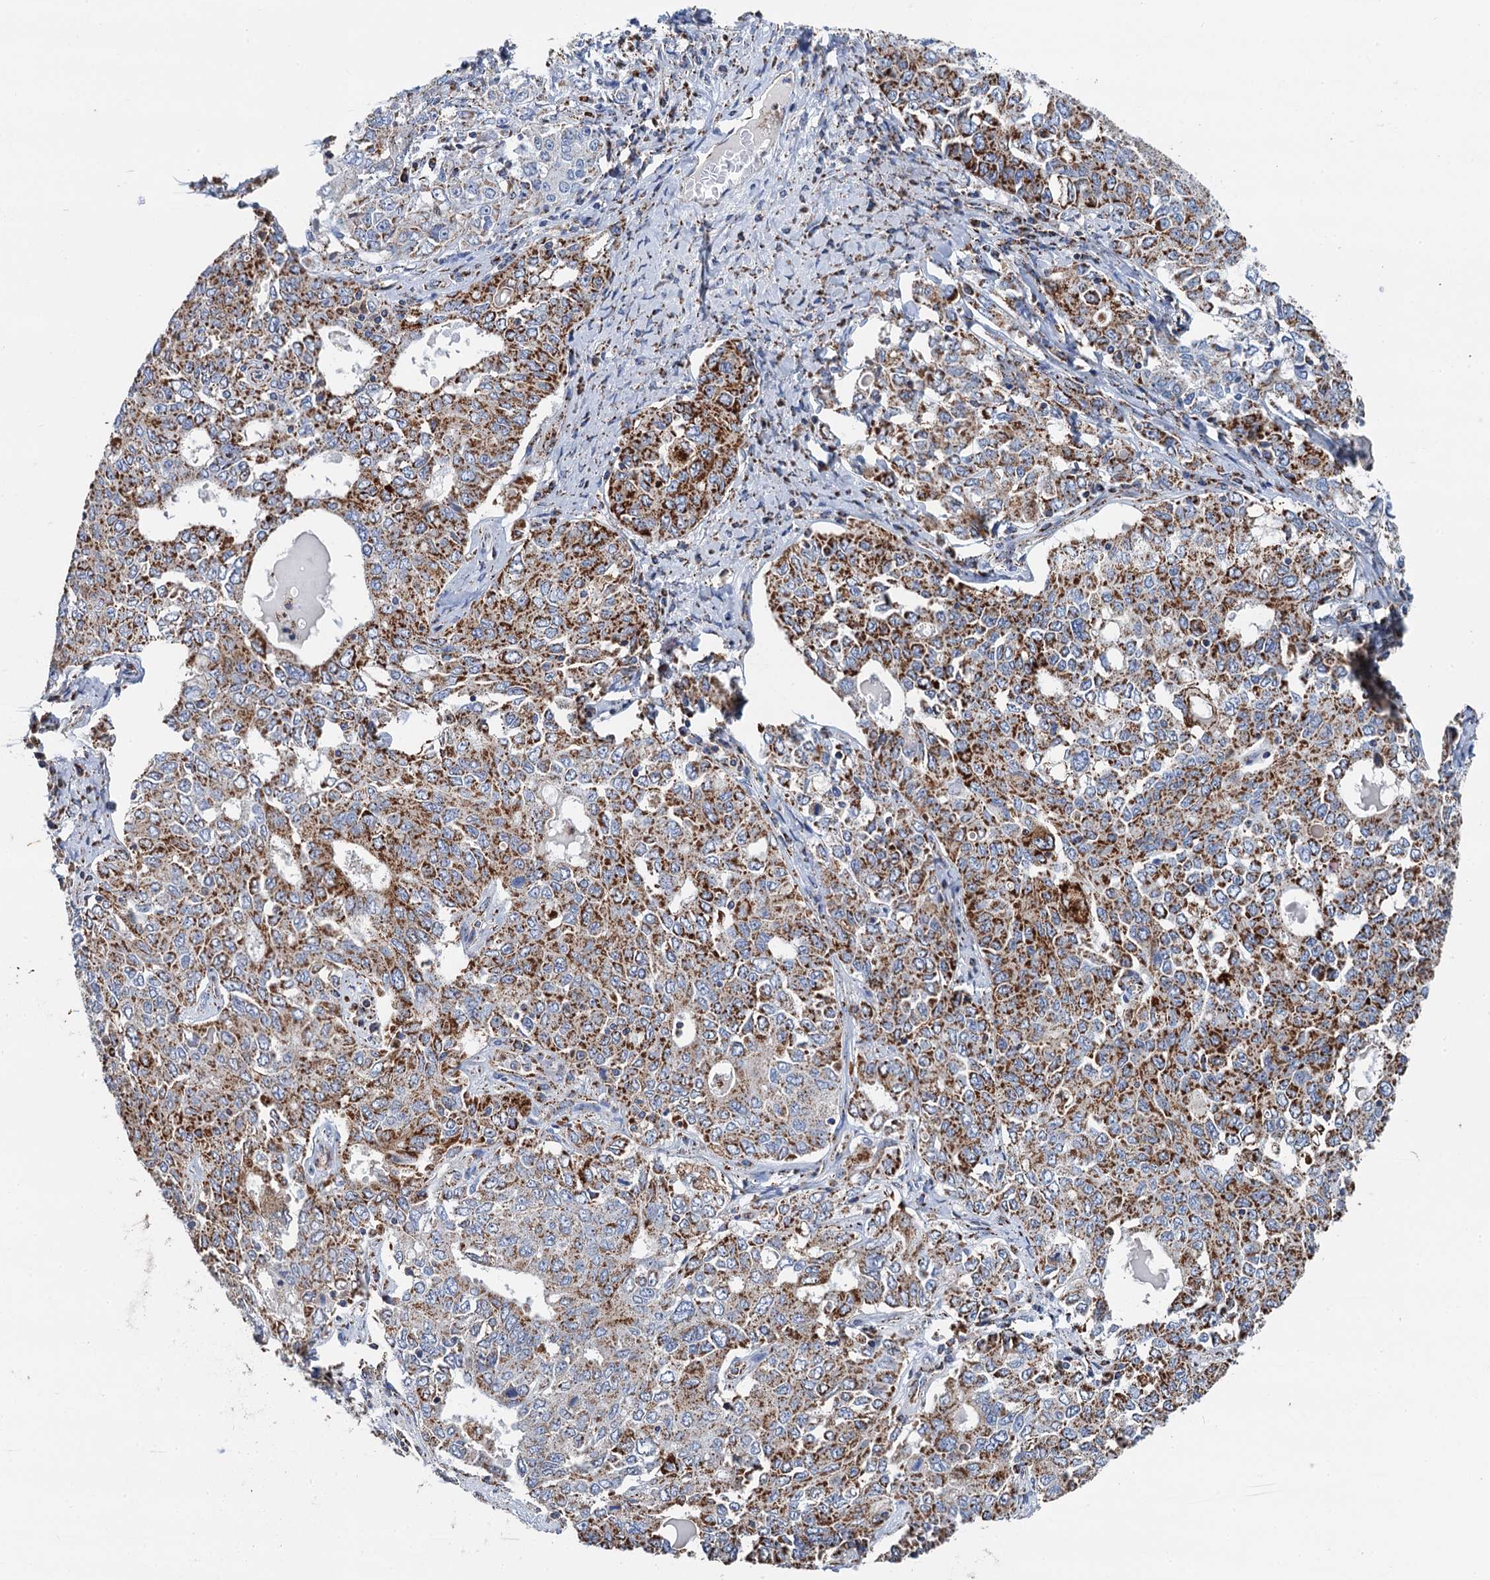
{"staining": {"intensity": "moderate", "quantity": ">75%", "location": "cytoplasmic/membranous"}, "tissue": "ovarian cancer", "cell_type": "Tumor cells", "image_type": "cancer", "snomed": [{"axis": "morphology", "description": "Carcinoma, endometroid"}, {"axis": "topography", "description": "Ovary"}], "caption": "Endometroid carcinoma (ovarian) stained for a protein reveals moderate cytoplasmic/membranous positivity in tumor cells.", "gene": "IVD", "patient": {"sex": "female", "age": 62}}